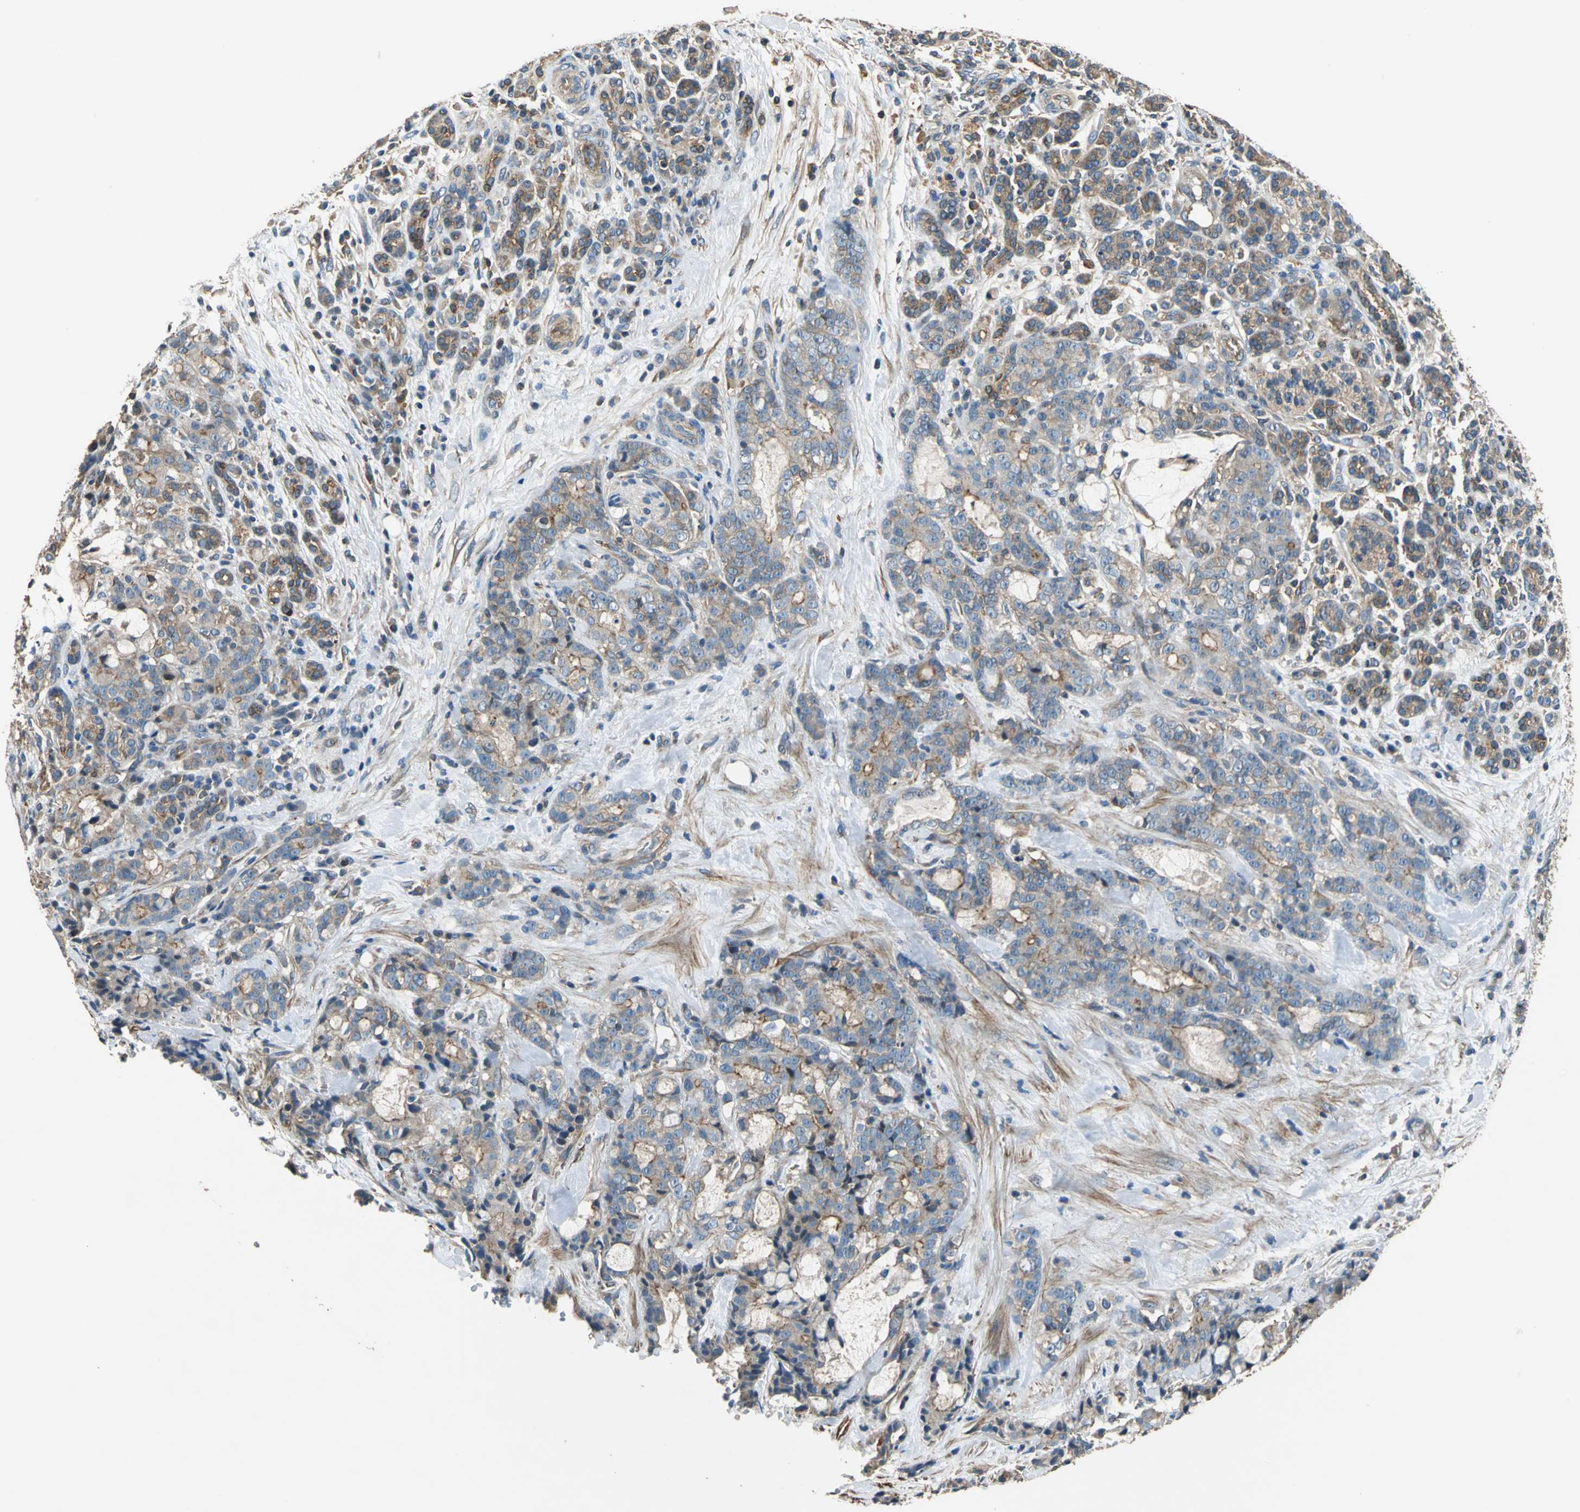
{"staining": {"intensity": "moderate", "quantity": "25%-75%", "location": "cytoplasmic/membranous"}, "tissue": "pancreatic cancer", "cell_type": "Tumor cells", "image_type": "cancer", "snomed": [{"axis": "morphology", "description": "Adenocarcinoma, NOS"}, {"axis": "topography", "description": "Pancreas"}], "caption": "Immunohistochemical staining of pancreatic cancer displays medium levels of moderate cytoplasmic/membranous staining in about 25%-75% of tumor cells. Nuclei are stained in blue.", "gene": "PARVA", "patient": {"sex": "female", "age": 73}}